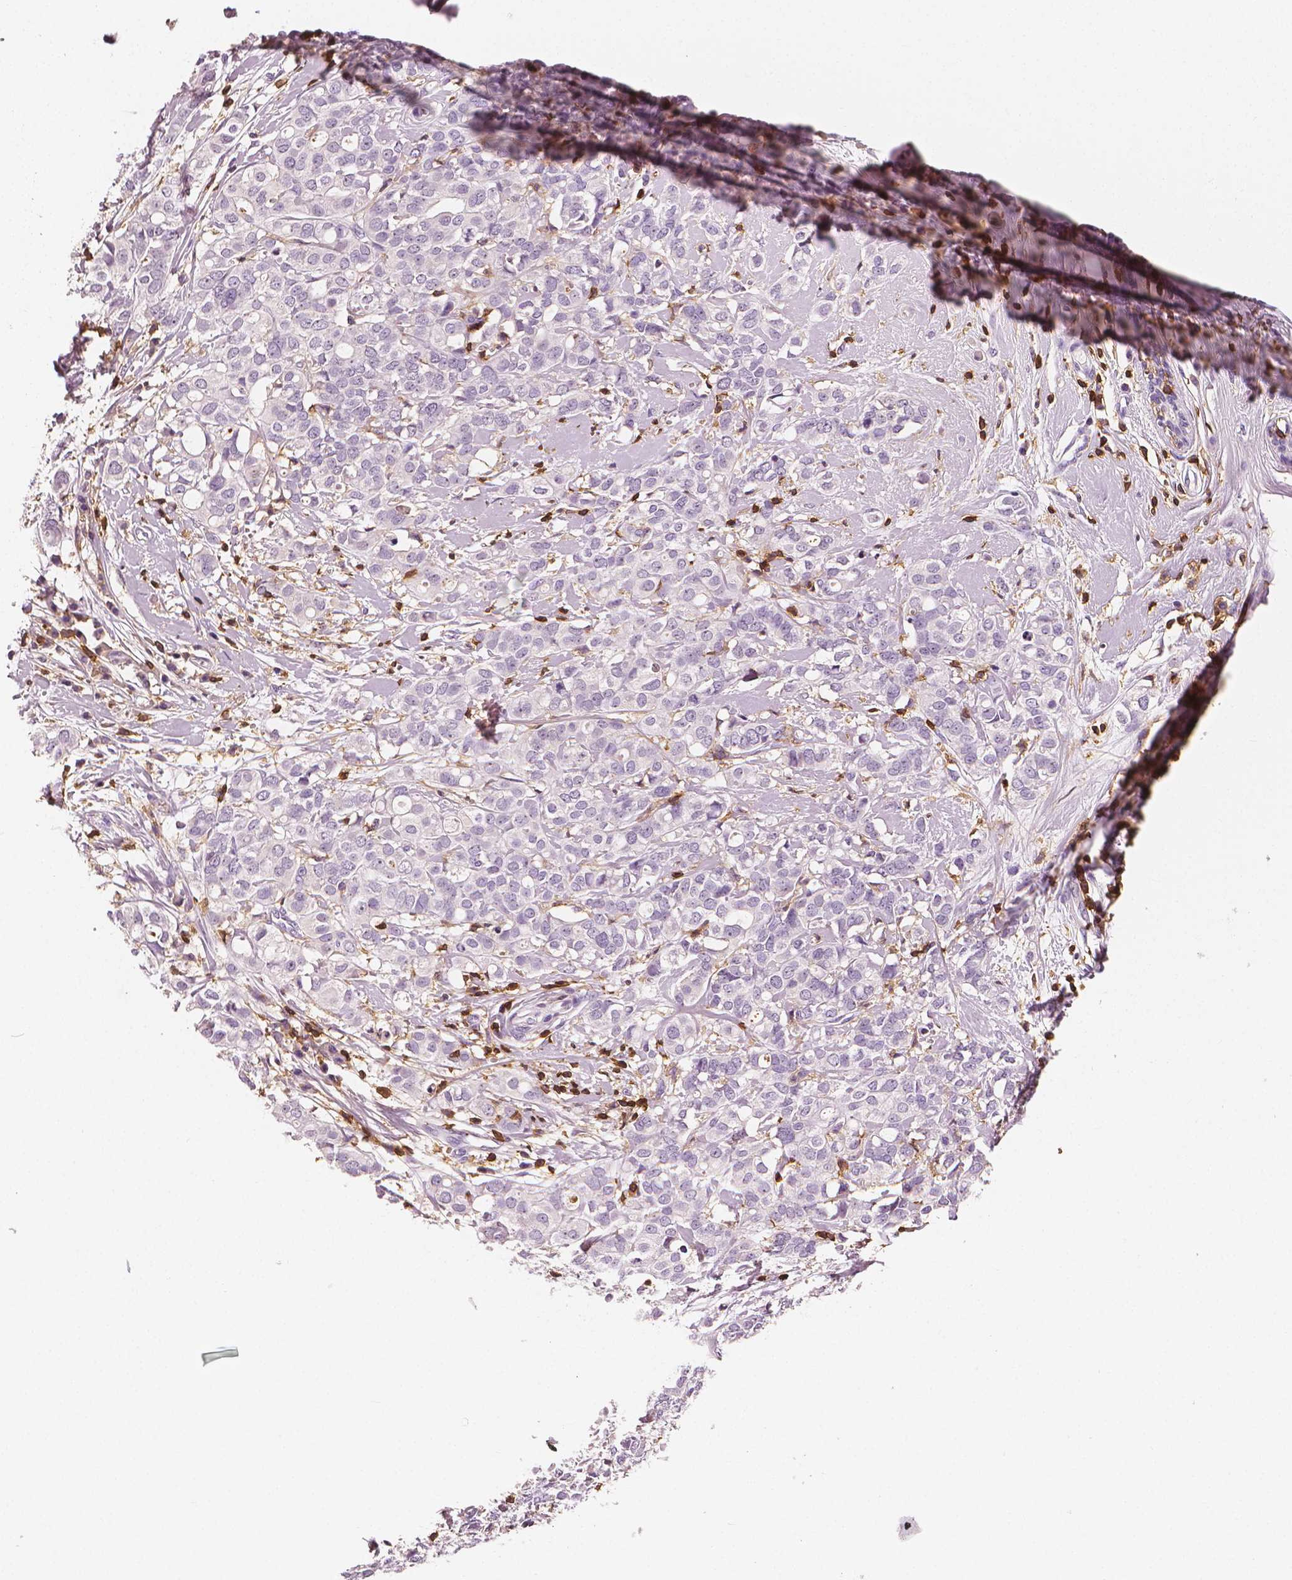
{"staining": {"intensity": "negative", "quantity": "none", "location": "none"}, "tissue": "breast cancer", "cell_type": "Tumor cells", "image_type": "cancer", "snomed": [{"axis": "morphology", "description": "Duct carcinoma"}, {"axis": "topography", "description": "Breast"}], "caption": "High magnification brightfield microscopy of breast cancer (invasive ductal carcinoma) stained with DAB (3,3'-diaminobenzidine) (brown) and counterstained with hematoxylin (blue): tumor cells show no significant positivity.", "gene": "PTPRC", "patient": {"sex": "female", "age": 40}}